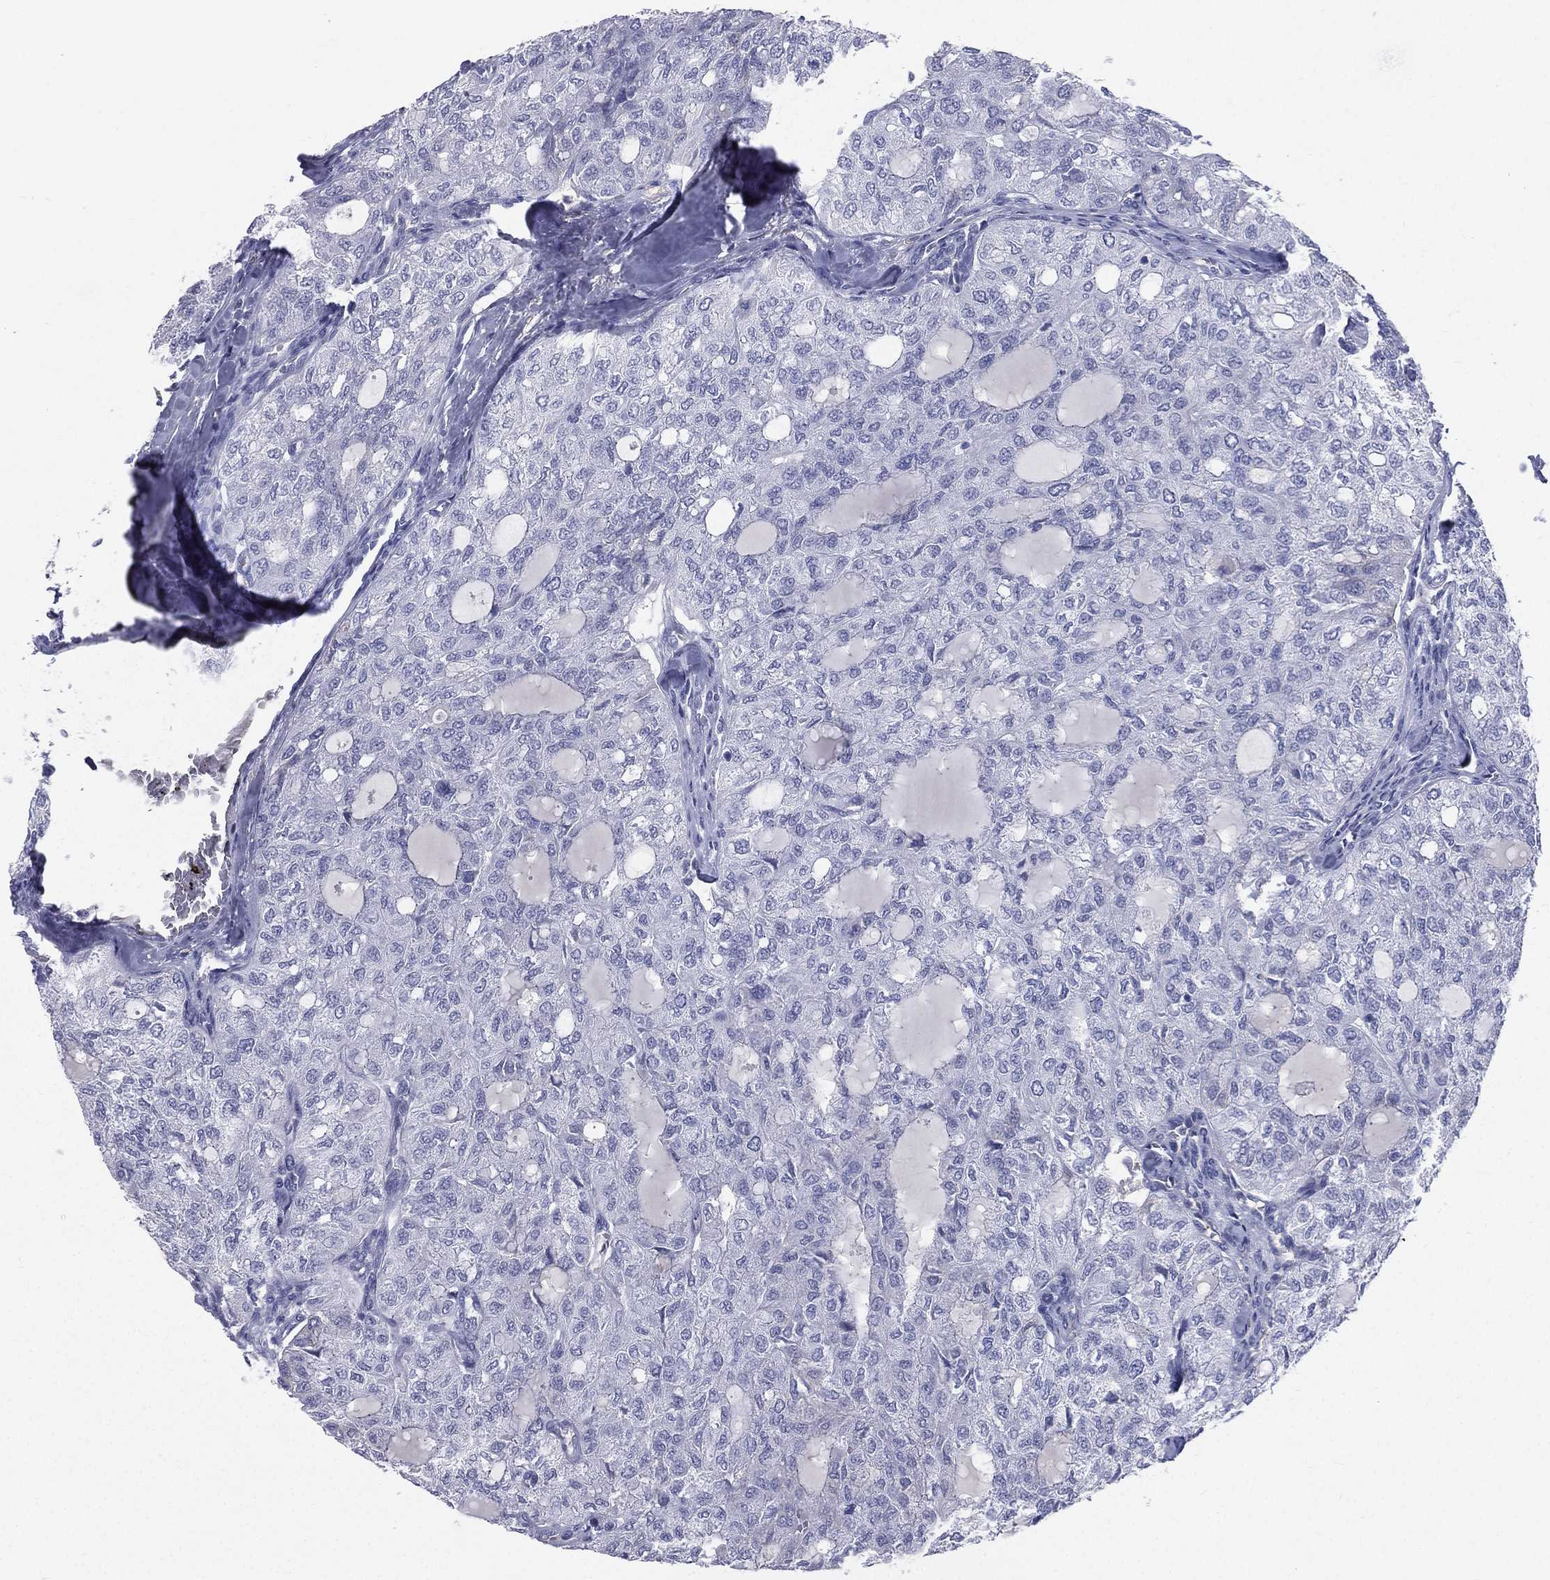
{"staining": {"intensity": "negative", "quantity": "none", "location": "none"}, "tissue": "thyroid cancer", "cell_type": "Tumor cells", "image_type": "cancer", "snomed": [{"axis": "morphology", "description": "Follicular adenoma carcinoma, NOS"}, {"axis": "topography", "description": "Thyroid gland"}], "caption": "A high-resolution histopathology image shows IHC staining of thyroid cancer, which displays no significant staining in tumor cells.", "gene": "HP", "patient": {"sex": "male", "age": 75}}